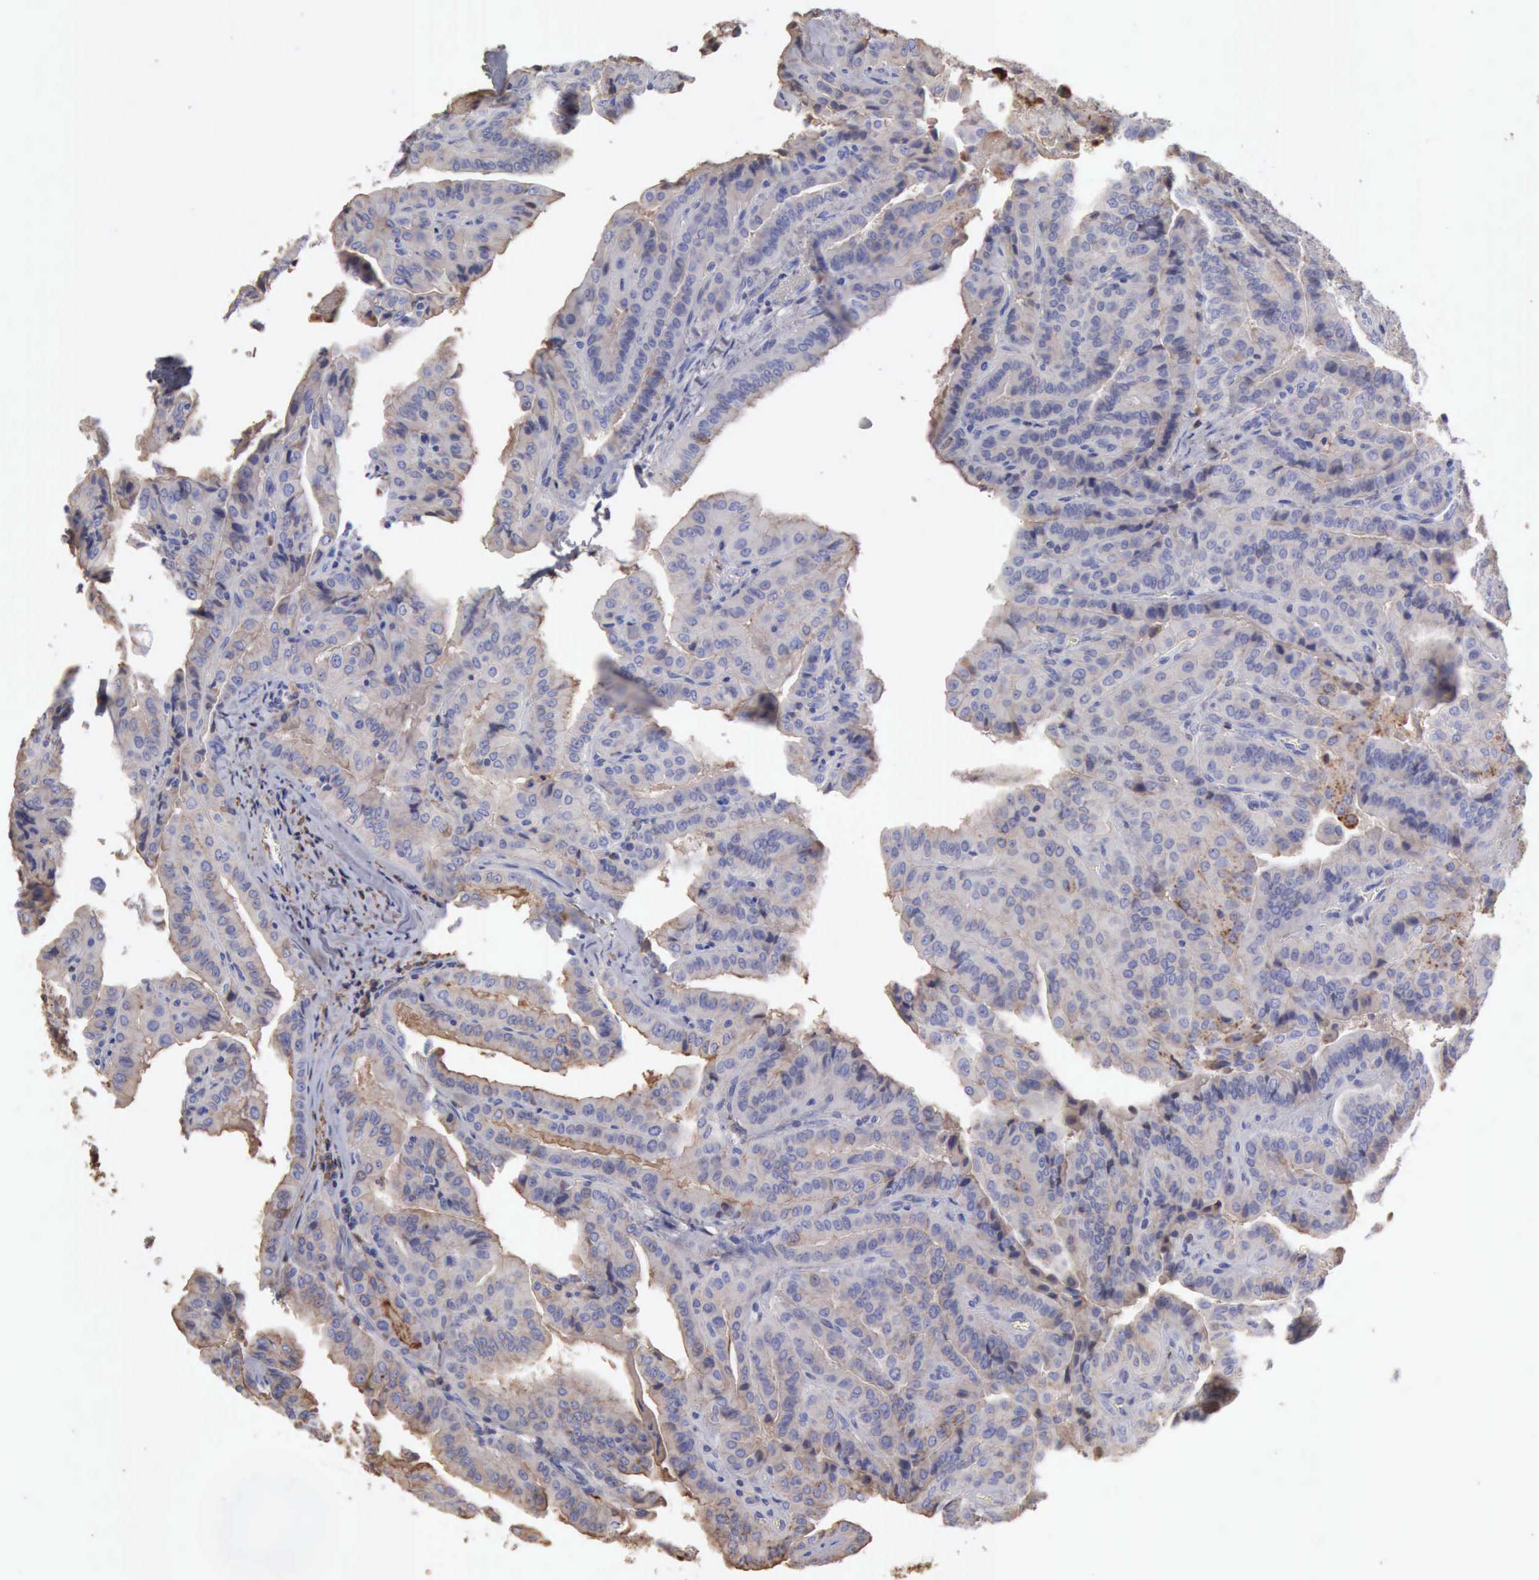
{"staining": {"intensity": "negative", "quantity": "none", "location": "none"}, "tissue": "thyroid cancer", "cell_type": "Tumor cells", "image_type": "cancer", "snomed": [{"axis": "morphology", "description": "Papillary adenocarcinoma, NOS"}, {"axis": "topography", "description": "Thyroid gland"}], "caption": "High power microscopy image of an immunohistochemistry (IHC) photomicrograph of thyroid papillary adenocarcinoma, revealing no significant expression in tumor cells. Nuclei are stained in blue.", "gene": "SERPINA1", "patient": {"sex": "female", "age": 71}}